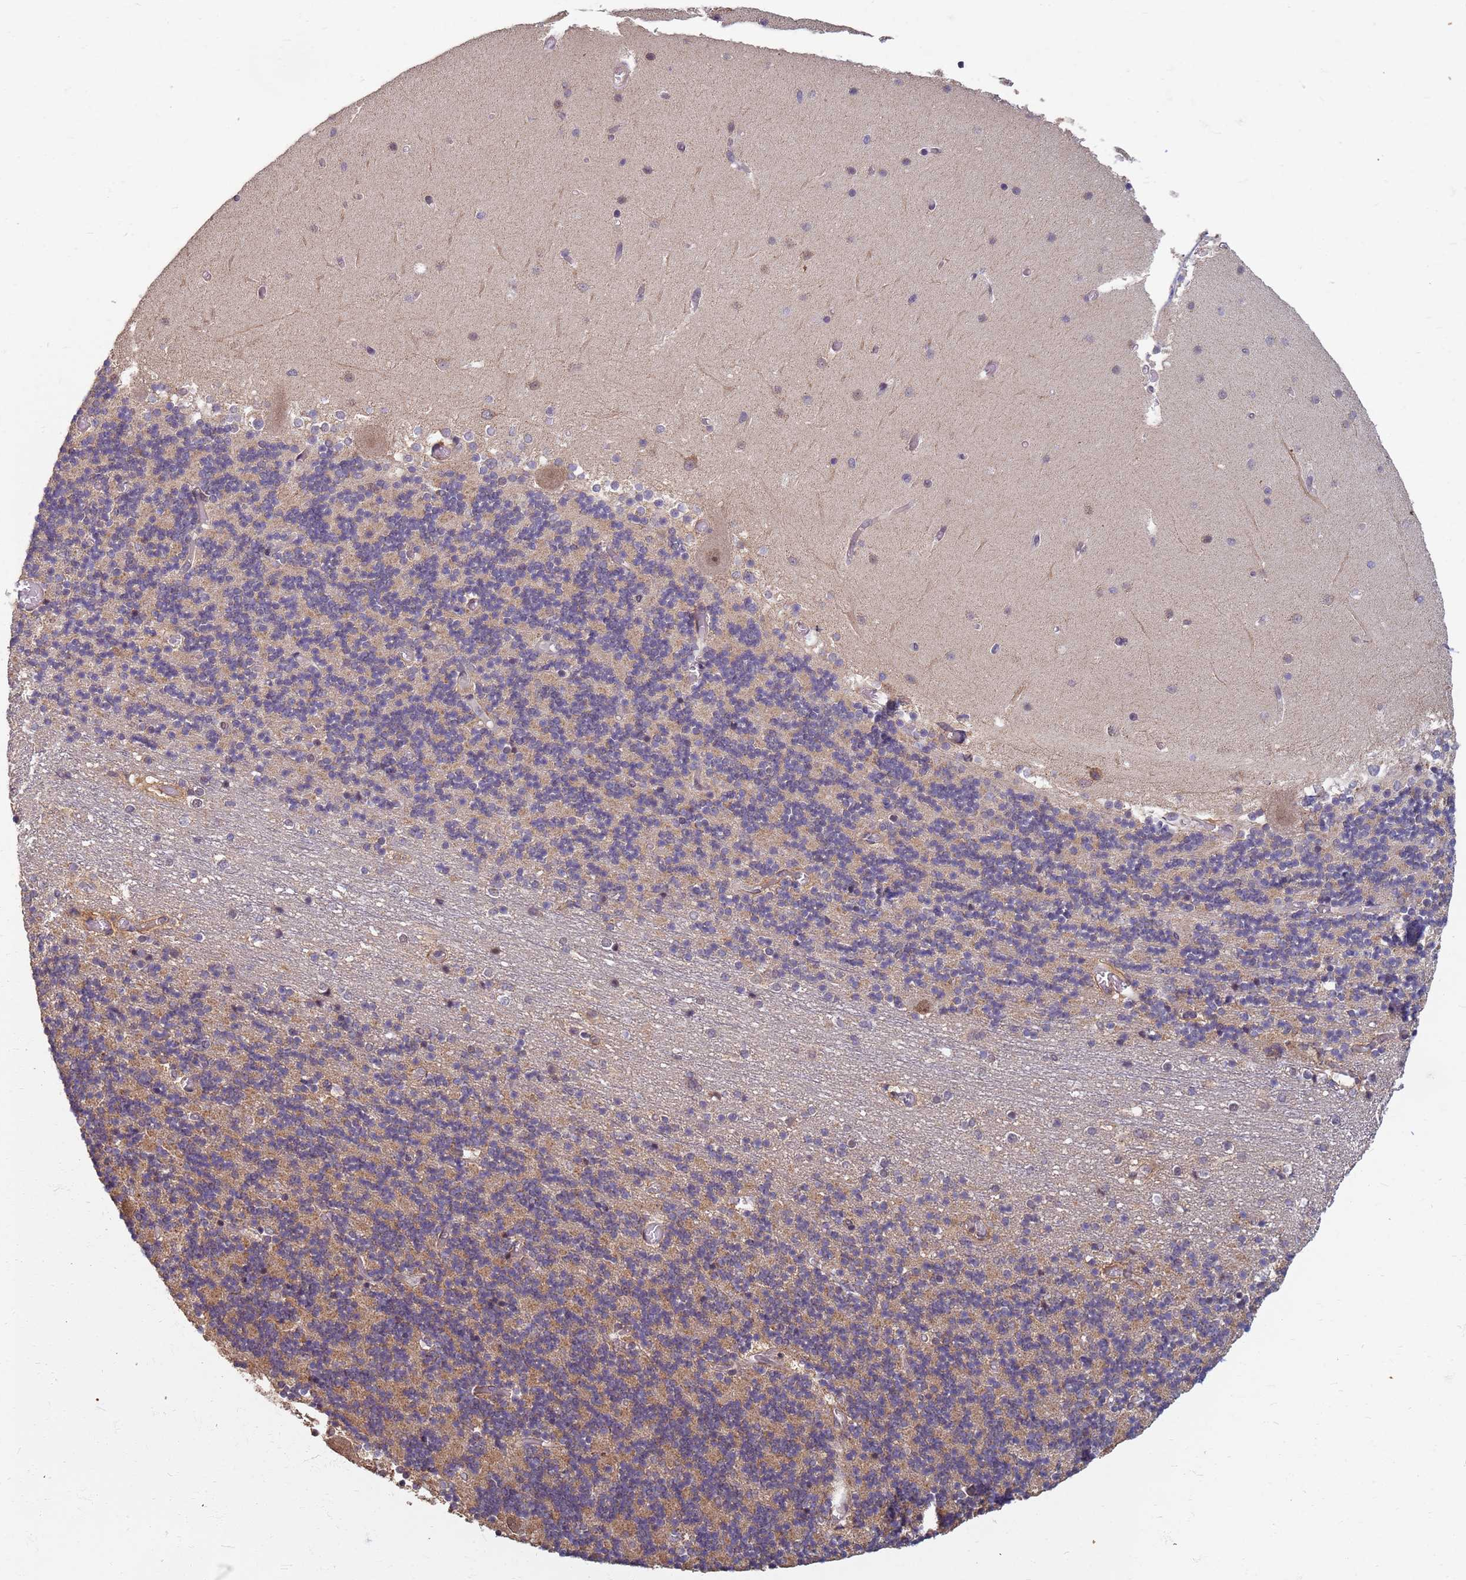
{"staining": {"intensity": "weak", "quantity": "25%-75%", "location": "cytoplasmic/membranous"}, "tissue": "cerebellum", "cell_type": "Cells in granular layer", "image_type": "normal", "snomed": [{"axis": "morphology", "description": "Normal tissue, NOS"}, {"axis": "topography", "description": "Cerebellum"}], "caption": "Protein staining shows weak cytoplasmic/membranous staining in about 25%-75% of cells in granular layer in benign cerebellum. (DAB IHC with brightfield microscopy, high magnification).", "gene": "ITGB4", "patient": {"sex": "female", "age": 28}}